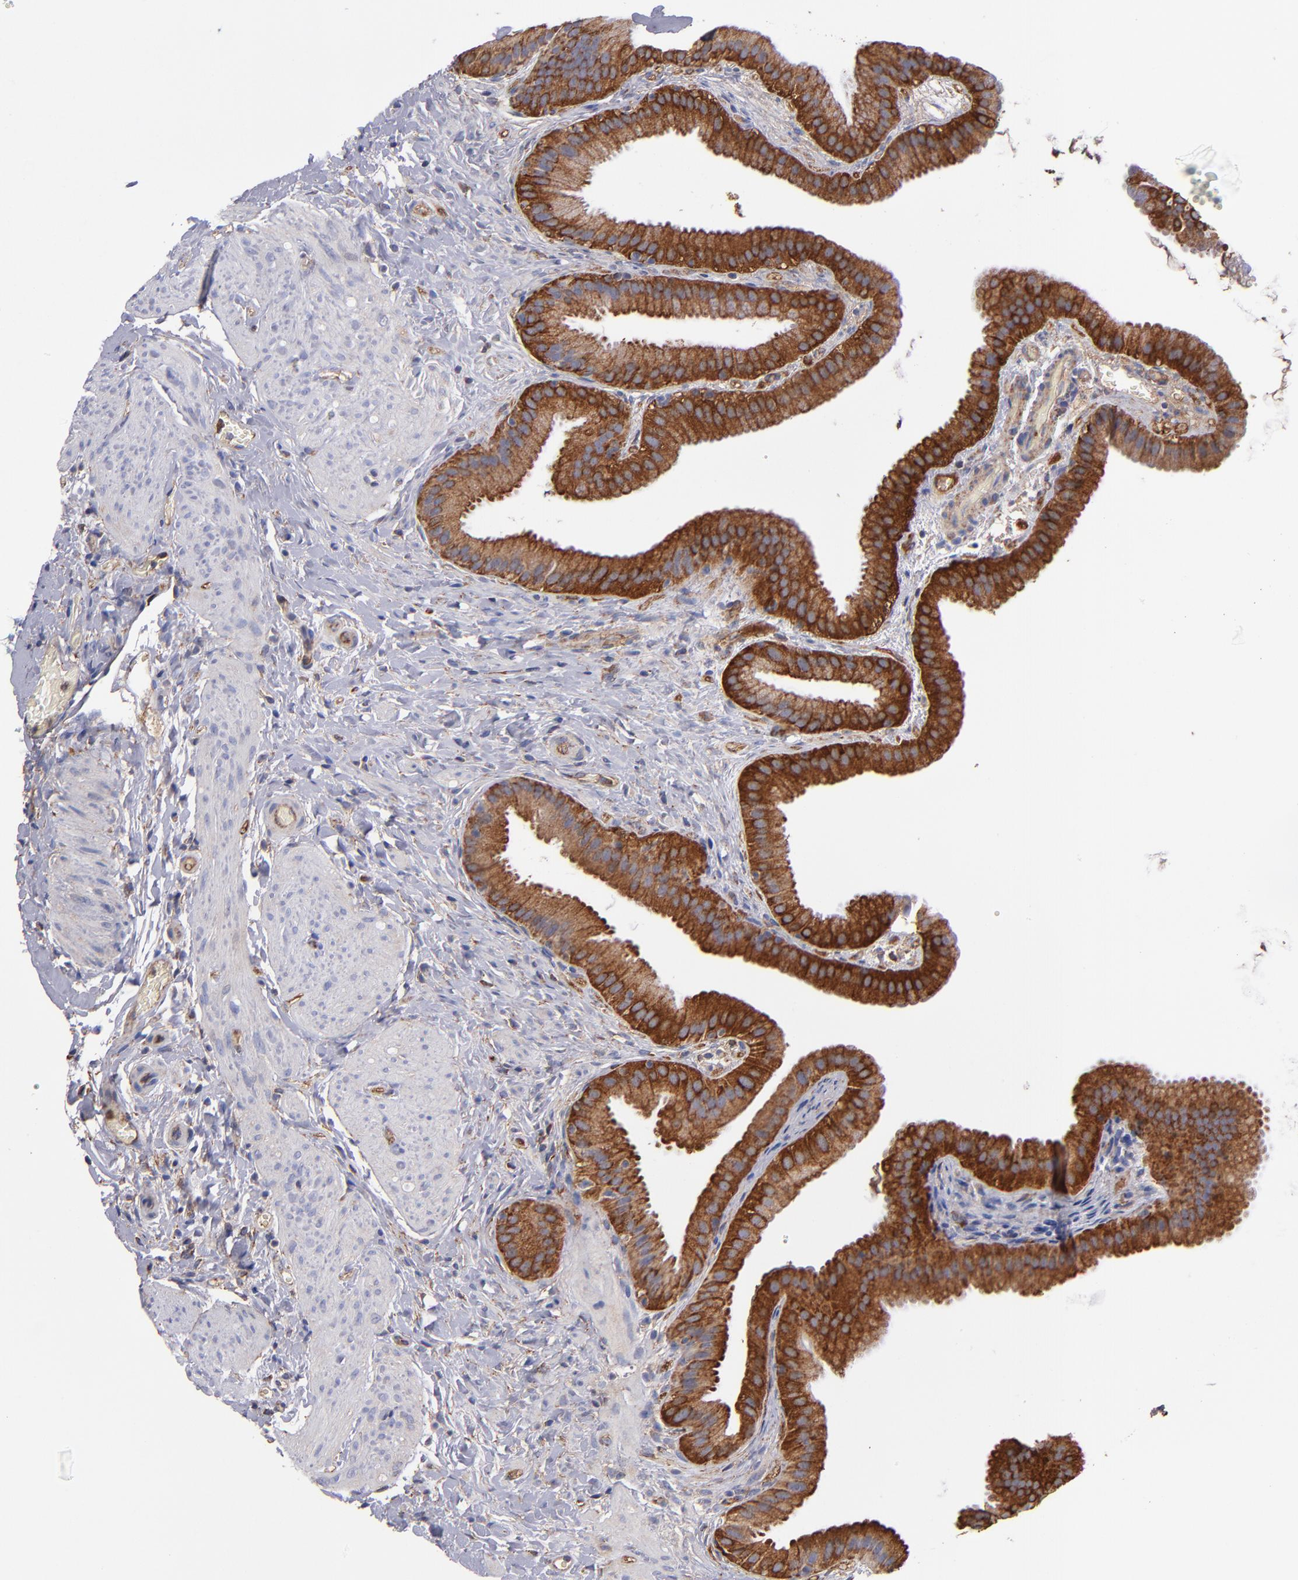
{"staining": {"intensity": "strong", "quantity": ">75%", "location": "cytoplasmic/membranous"}, "tissue": "gallbladder", "cell_type": "Glandular cells", "image_type": "normal", "snomed": [{"axis": "morphology", "description": "Normal tissue, NOS"}, {"axis": "topography", "description": "Gallbladder"}], "caption": "Immunohistochemical staining of unremarkable gallbladder shows >75% levels of strong cytoplasmic/membranous protein staining in about >75% of glandular cells.", "gene": "MVP", "patient": {"sex": "female", "age": 63}}